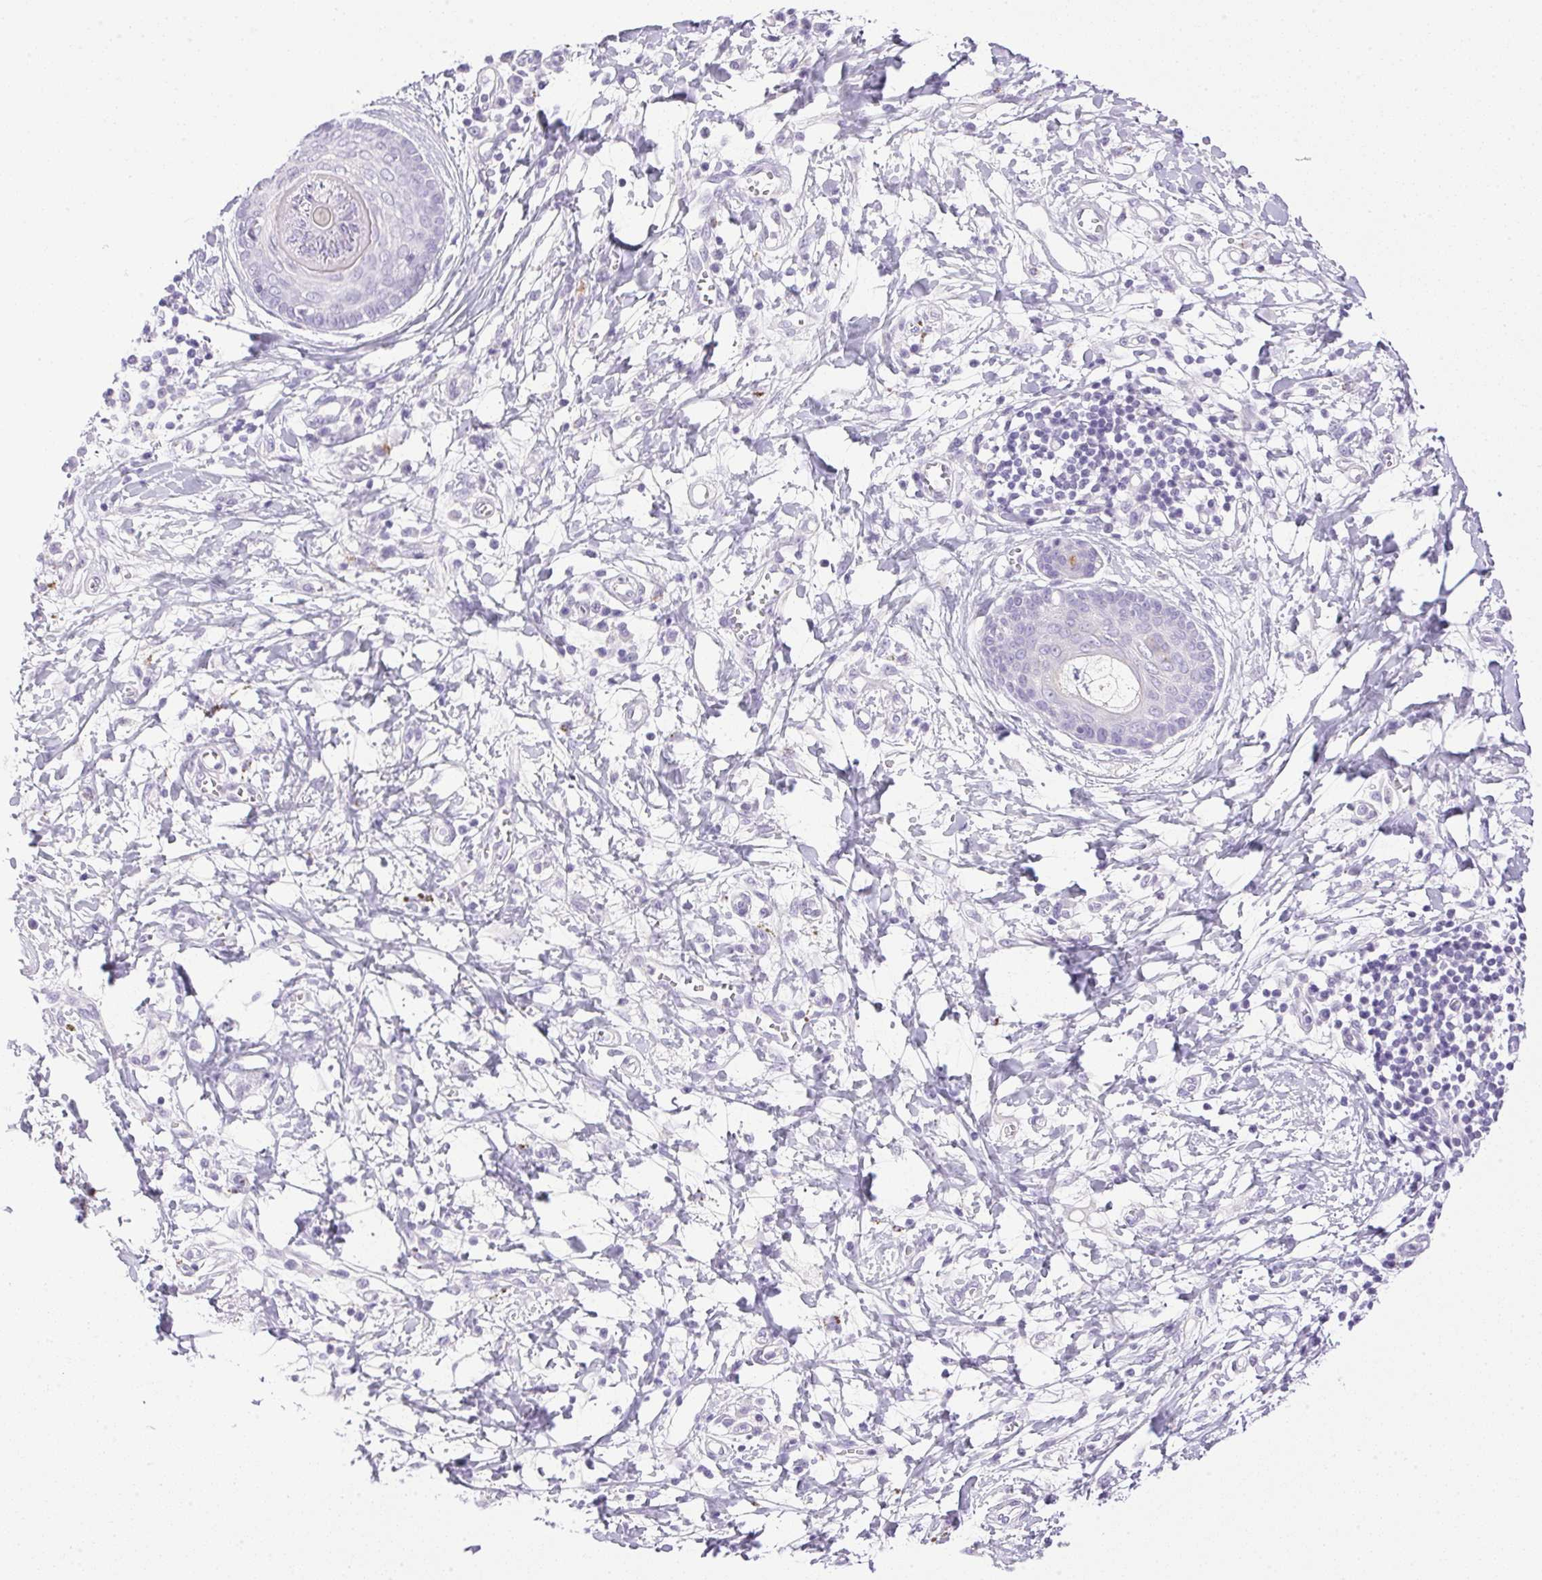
{"staining": {"intensity": "negative", "quantity": "none", "location": "none"}, "tissue": "melanoma", "cell_type": "Tumor cells", "image_type": "cancer", "snomed": [{"axis": "morphology", "description": "Malignant melanoma, NOS"}, {"axis": "topography", "description": "Skin"}], "caption": "A photomicrograph of melanoma stained for a protein shows no brown staining in tumor cells. The staining was performed using DAB (3,3'-diaminobenzidine) to visualize the protein expression in brown, while the nuclei were stained in blue with hematoxylin (Magnification: 20x).", "gene": "ATP6V0A4", "patient": {"sex": "male", "age": 51}}